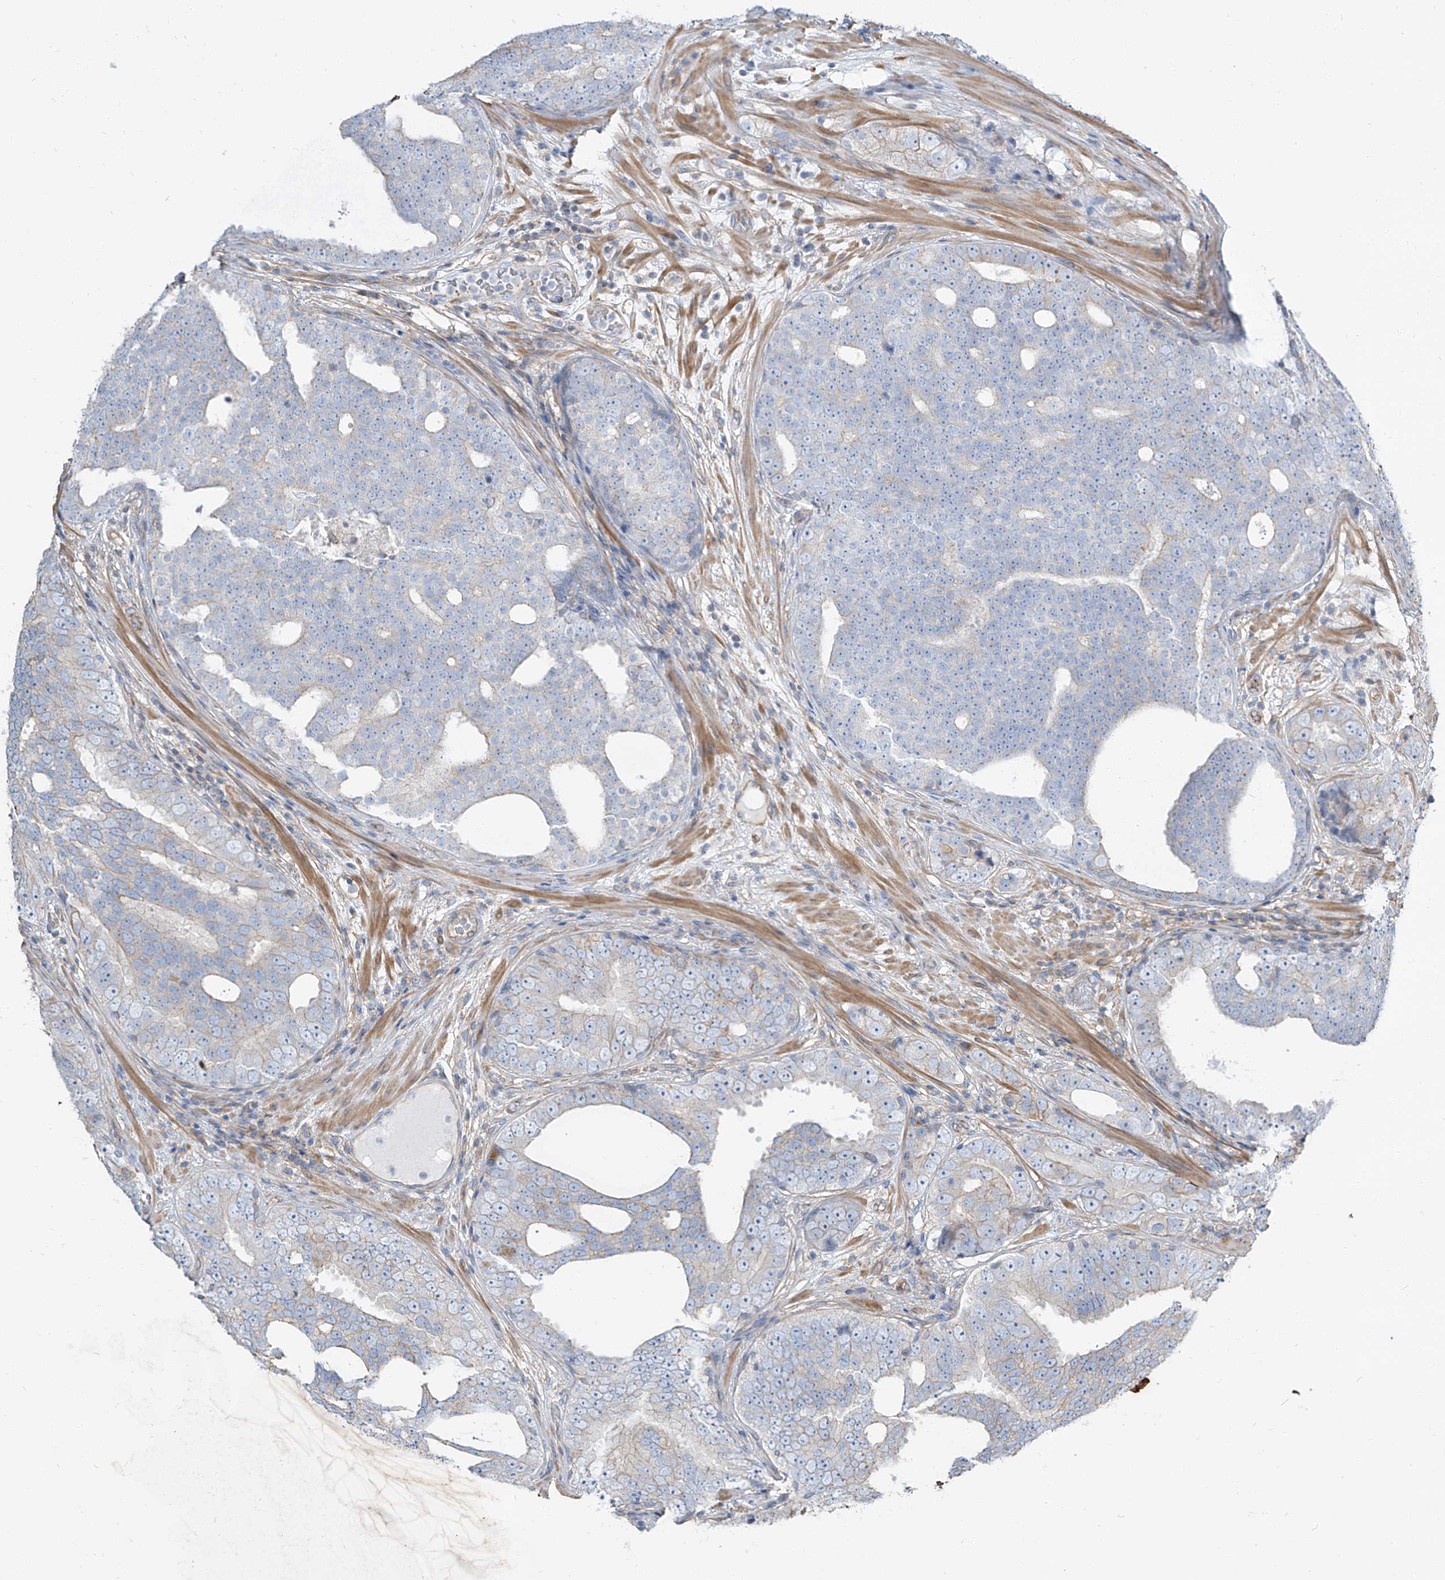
{"staining": {"intensity": "negative", "quantity": "none", "location": "none"}, "tissue": "prostate cancer", "cell_type": "Tumor cells", "image_type": "cancer", "snomed": [{"axis": "morphology", "description": "Adenocarcinoma, High grade"}, {"axis": "topography", "description": "Prostate"}], "caption": "IHC of human prostate cancer (adenocarcinoma (high-grade)) reveals no expression in tumor cells.", "gene": "TXLNB", "patient": {"sex": "male", "age": 56}}